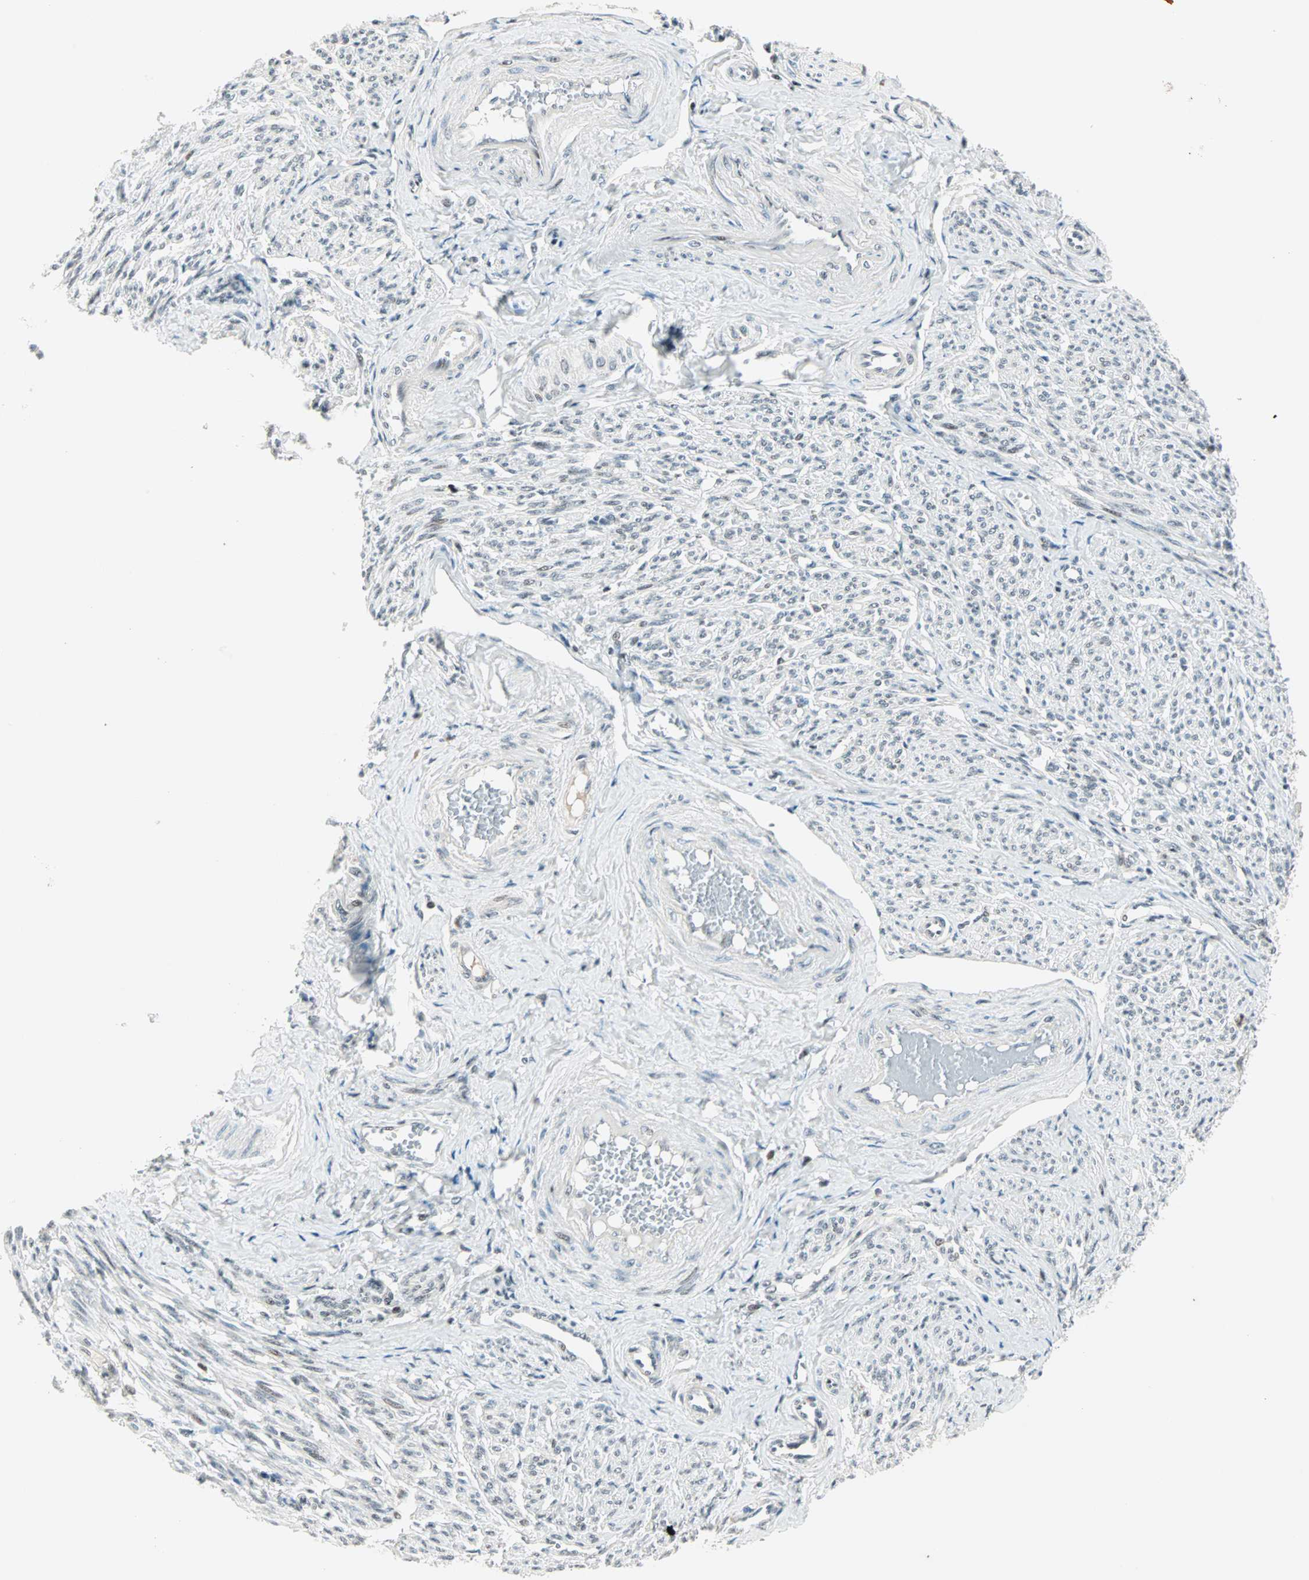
{"staining": {"intensity": "weak", "quantity": "<25%", "location": "nuclear"}, "tissue": "smooth muscle", "cell_type": "Smooth muscle cells", "image_type": "normal", "snomed": [{"axis": "morphology", "description": "Normal tissue, NOS"}, {"axis": "topography", "description": "Smooth muscle"}], "caption": "IHC image of normal smooth muscle stained for a protein (brown), which shows no positivity in smooth muscle cells. The staining was performed using DAB (3,3'-diaminobenzidine) to visualize the protein expression in brown, while the nuclei were stained in blue with hematoxylin (Magnification: 20x).", "gene": "SIN3A", "patient": {"sex": "female", "age": 65}}